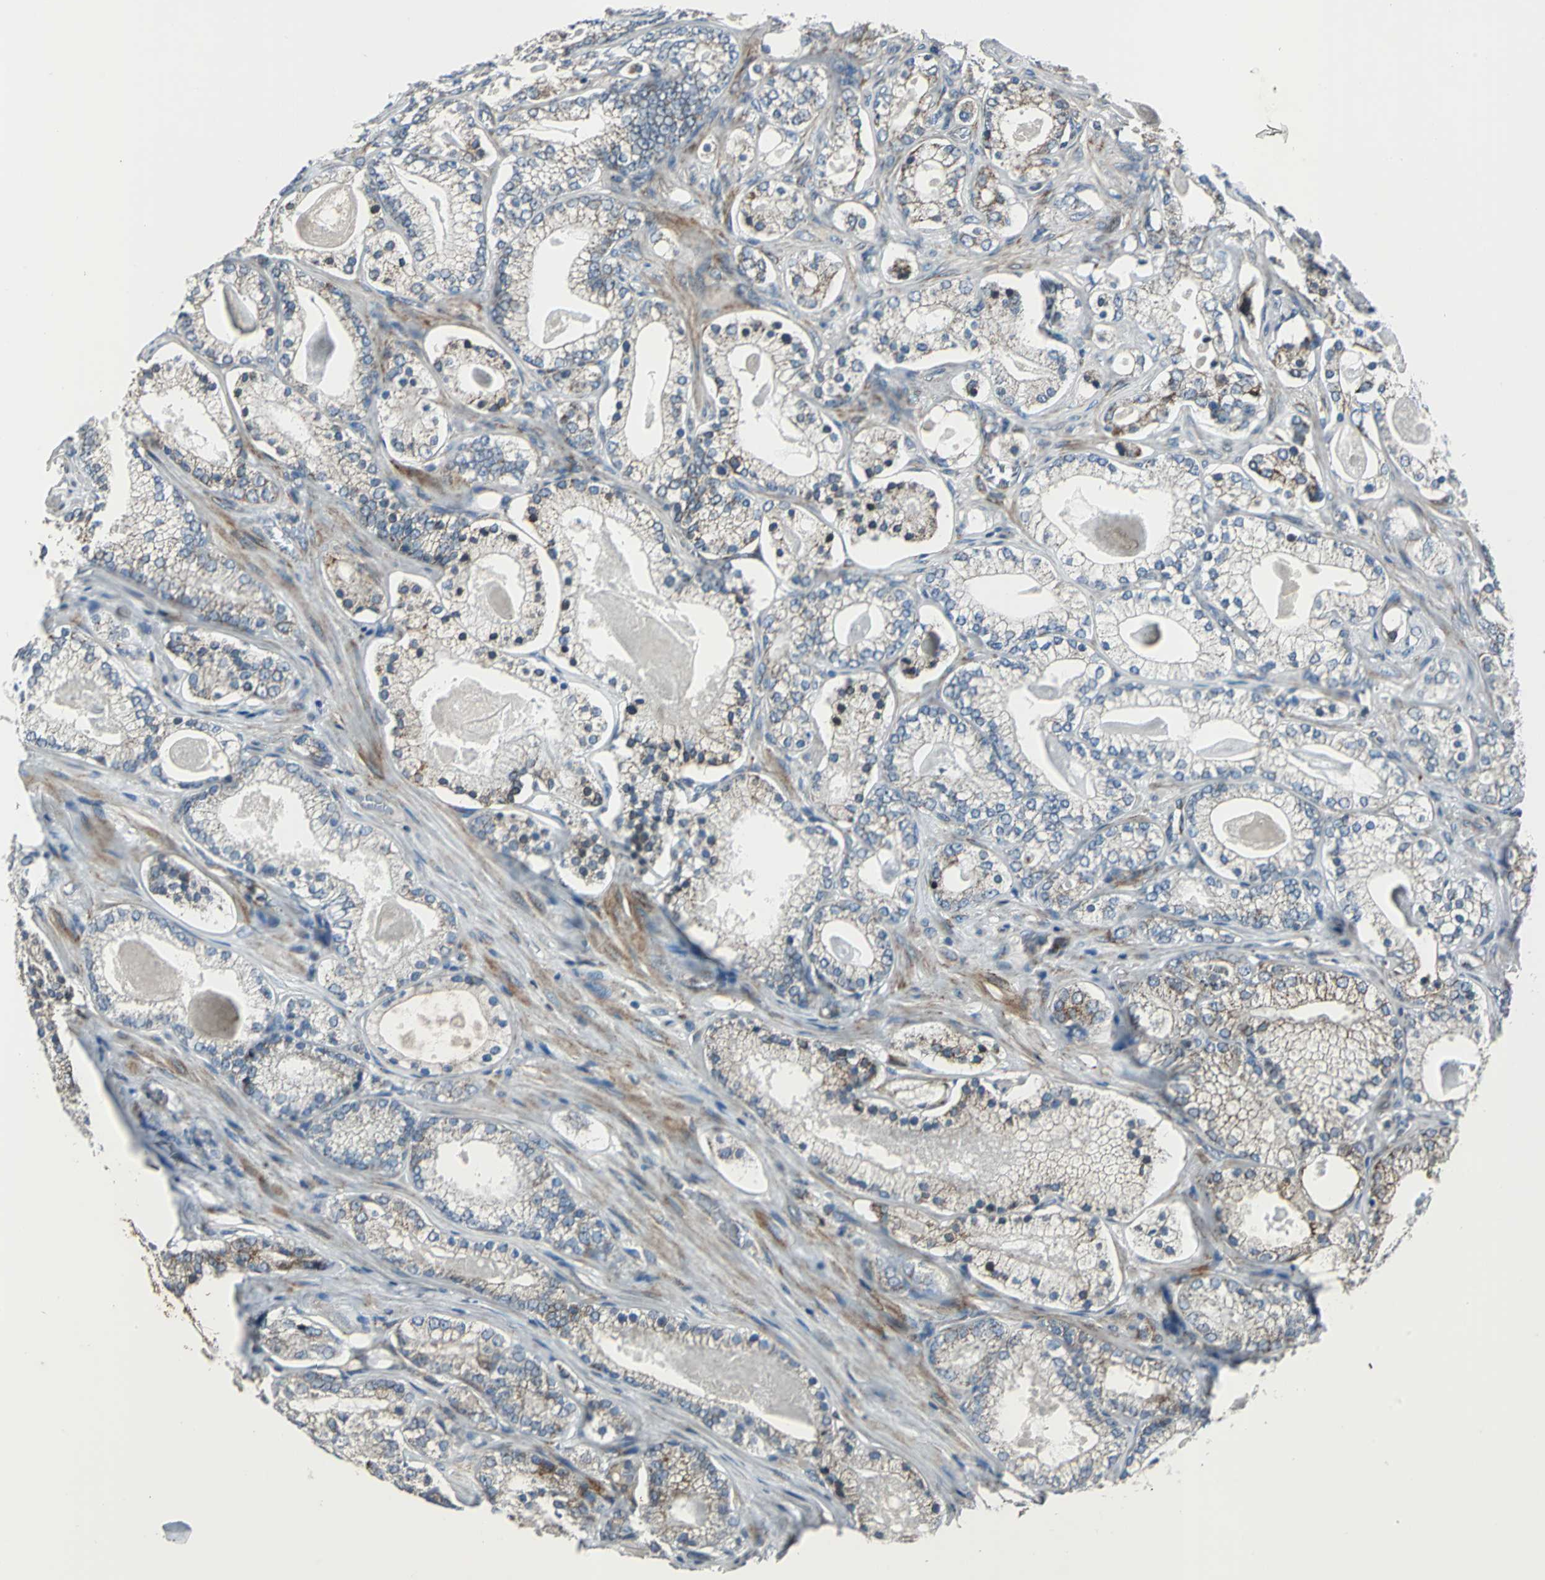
{"staining": {"intensity": "moderate", "quantity": "<25%", "location": "cytoplasmic/membranous"}, "tissue": "prostate cancer", "cell_type": "Tumor cells", "image_type": "cancer", "snomed": [{"axis": "morphology", "description": "Adenocarcinoma, Low grade"}, {"axis": "topography", "description": "Prostate"}], "caption": "Brown immunohistochemical staining in prostate adenocarcinoma (low-grade) exhibits moderate cytoplasmic/membranous expression in approximately <25% of tumor cells.", "gene": "HTATIP2", "patient": {"sex": "male", "age": 59}}